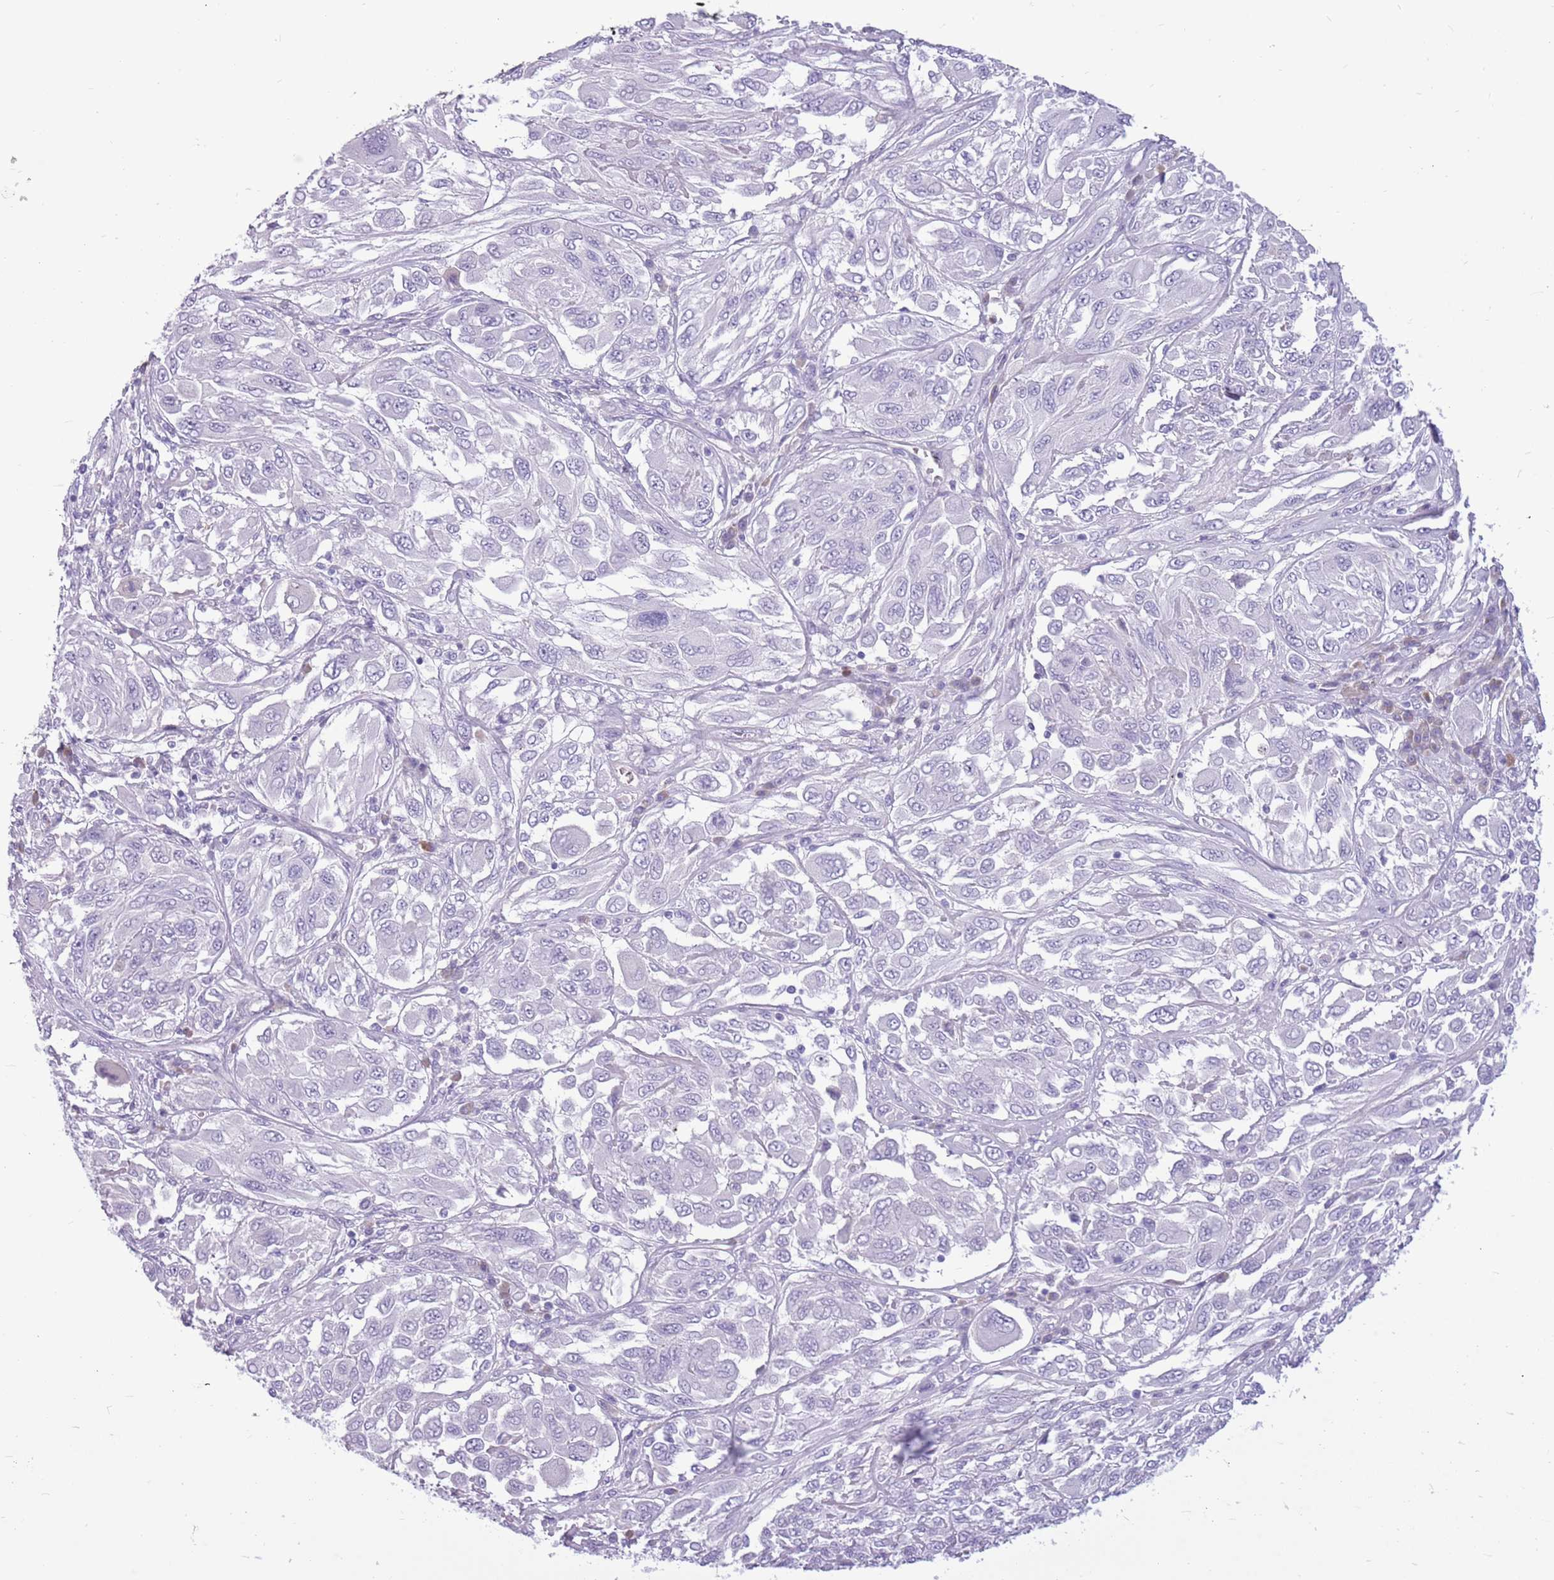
{"staining": {"intensity": "negative", "quantity": "none", "location": "none"}, "tissue": "melanoma", "cell_type": "Tumor cells", "image_type": "cancer", "snomed": [{"axis": "morphology", "description": "Malignant melanoma, NOS"}, {"axis": "topography", "description": "Skin"}], "caption": "This micrograph is of melanoma stained with immunohistochemistry to label a protein in brown with the nuclei are counter-stained blue. There is no expression in tumor cells.", "gene": "ZNF425", "patient": {"sex": "female", "age": 91}}